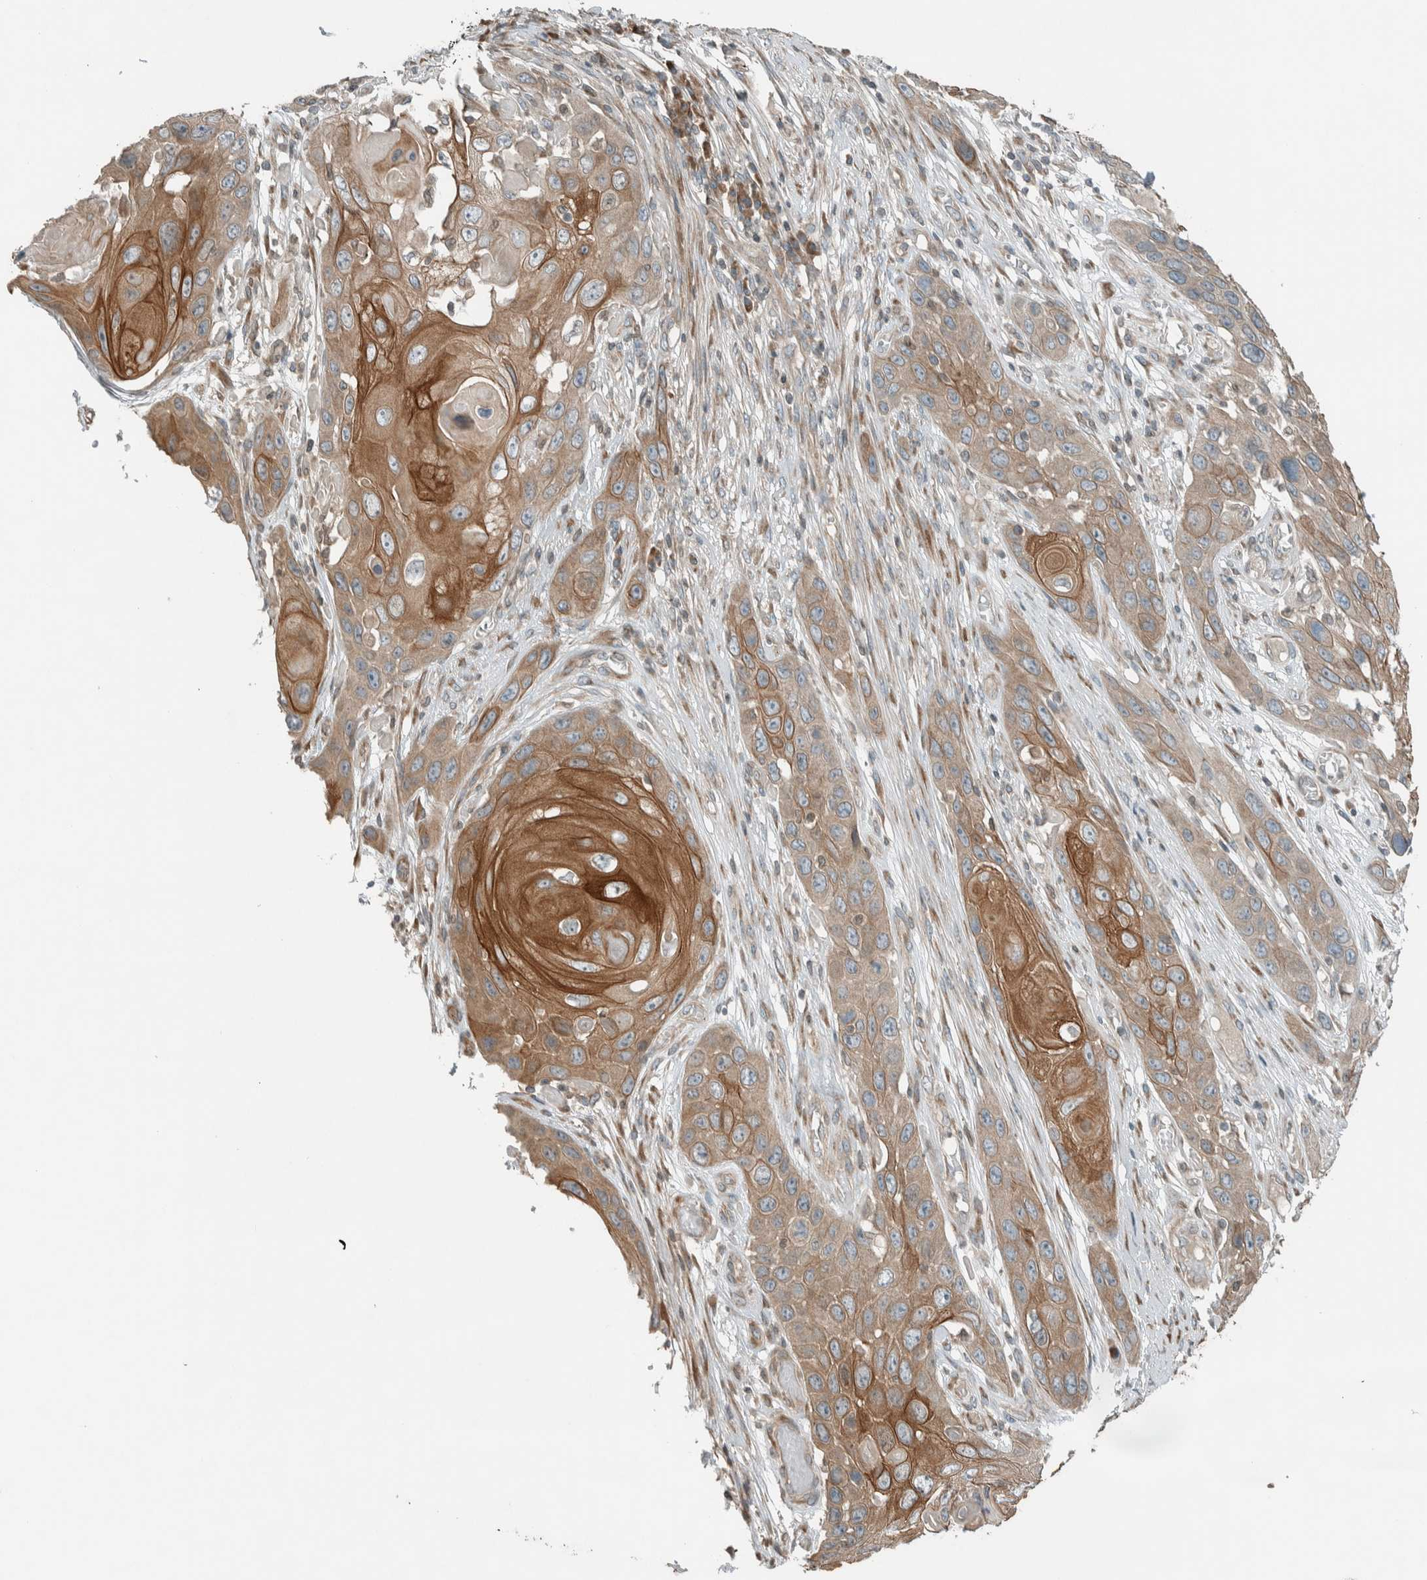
{"staining": {"intensity": "moderate", "quantity": ">75%", "location": "cytoplasmic/membranous"}, "tissue": "skin cancer", "cell_type": "Tumor cells", "image_type": "cancer", "snomed": [{"axis": "morphology", "description": "Squamous cell carcinoma, NOS"}, {"axis": "topography", "description": "Skin"}], "caption": "Skin squamous cell carcinoma stained with a protein marker exhibits moderate staining in tumor cells.", "gene": "SEL1L", "patient": {"sex": "male", "age": 55}}